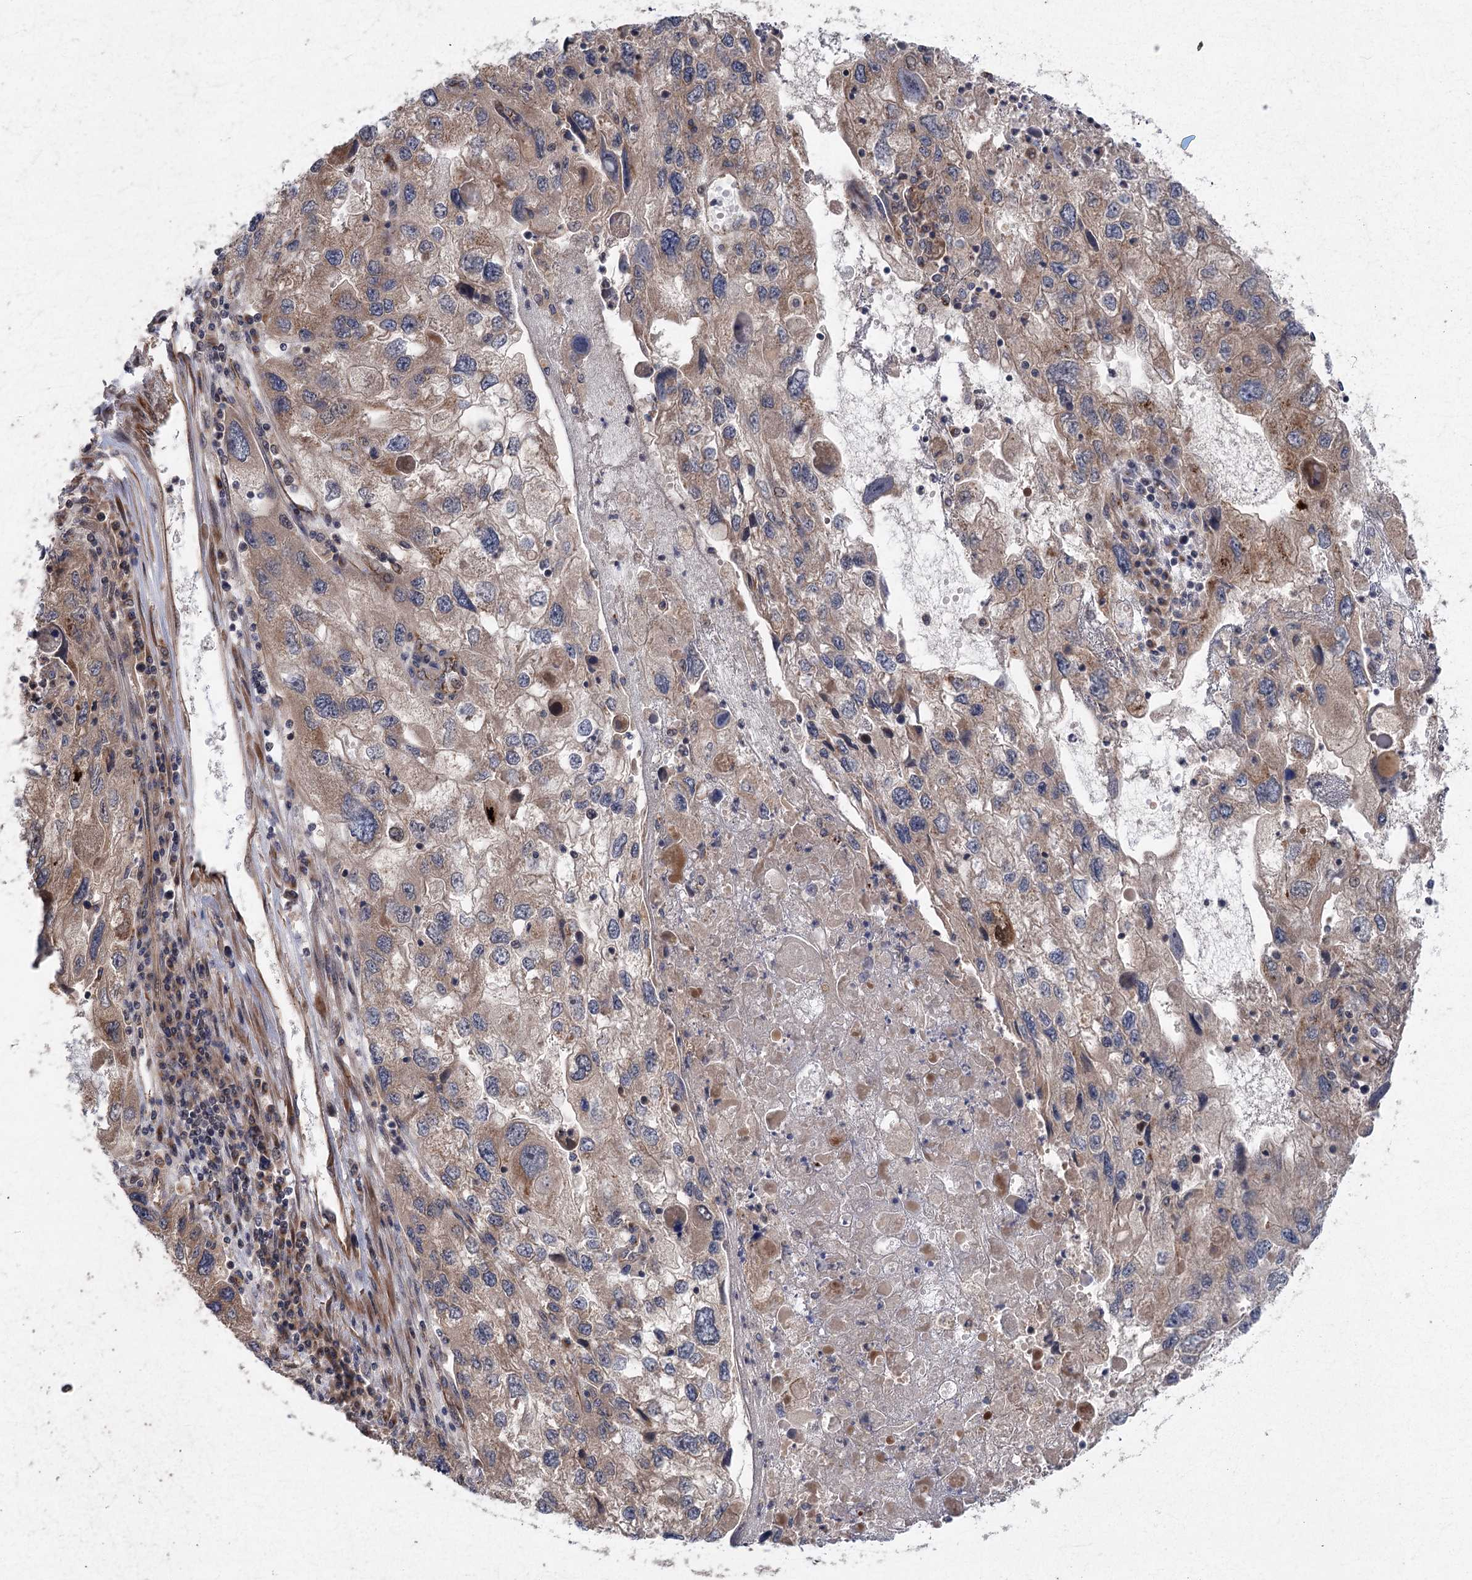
{"staining": {"intensity": "moderate", "quantity": "25%-75%", "location": "cytoplasmic/membranous"}, "tissue": "endometrial cancer", "cell_type": "Tumor cells", "image_type": "cancer", "snomed": [{"axis": "morphology", "description": "Adenocarcinoma, NOS"}, {"axis": "topography", "description": "Endometrium"}], "caption": "The photomicrograph displays staining of endometrial cancer, revealing moderate cytoplasmic/membranous protein positivity (brown color) within tumor cells.", "gene": "METTL24", "patient": {"sex": "female", "age": 49}}